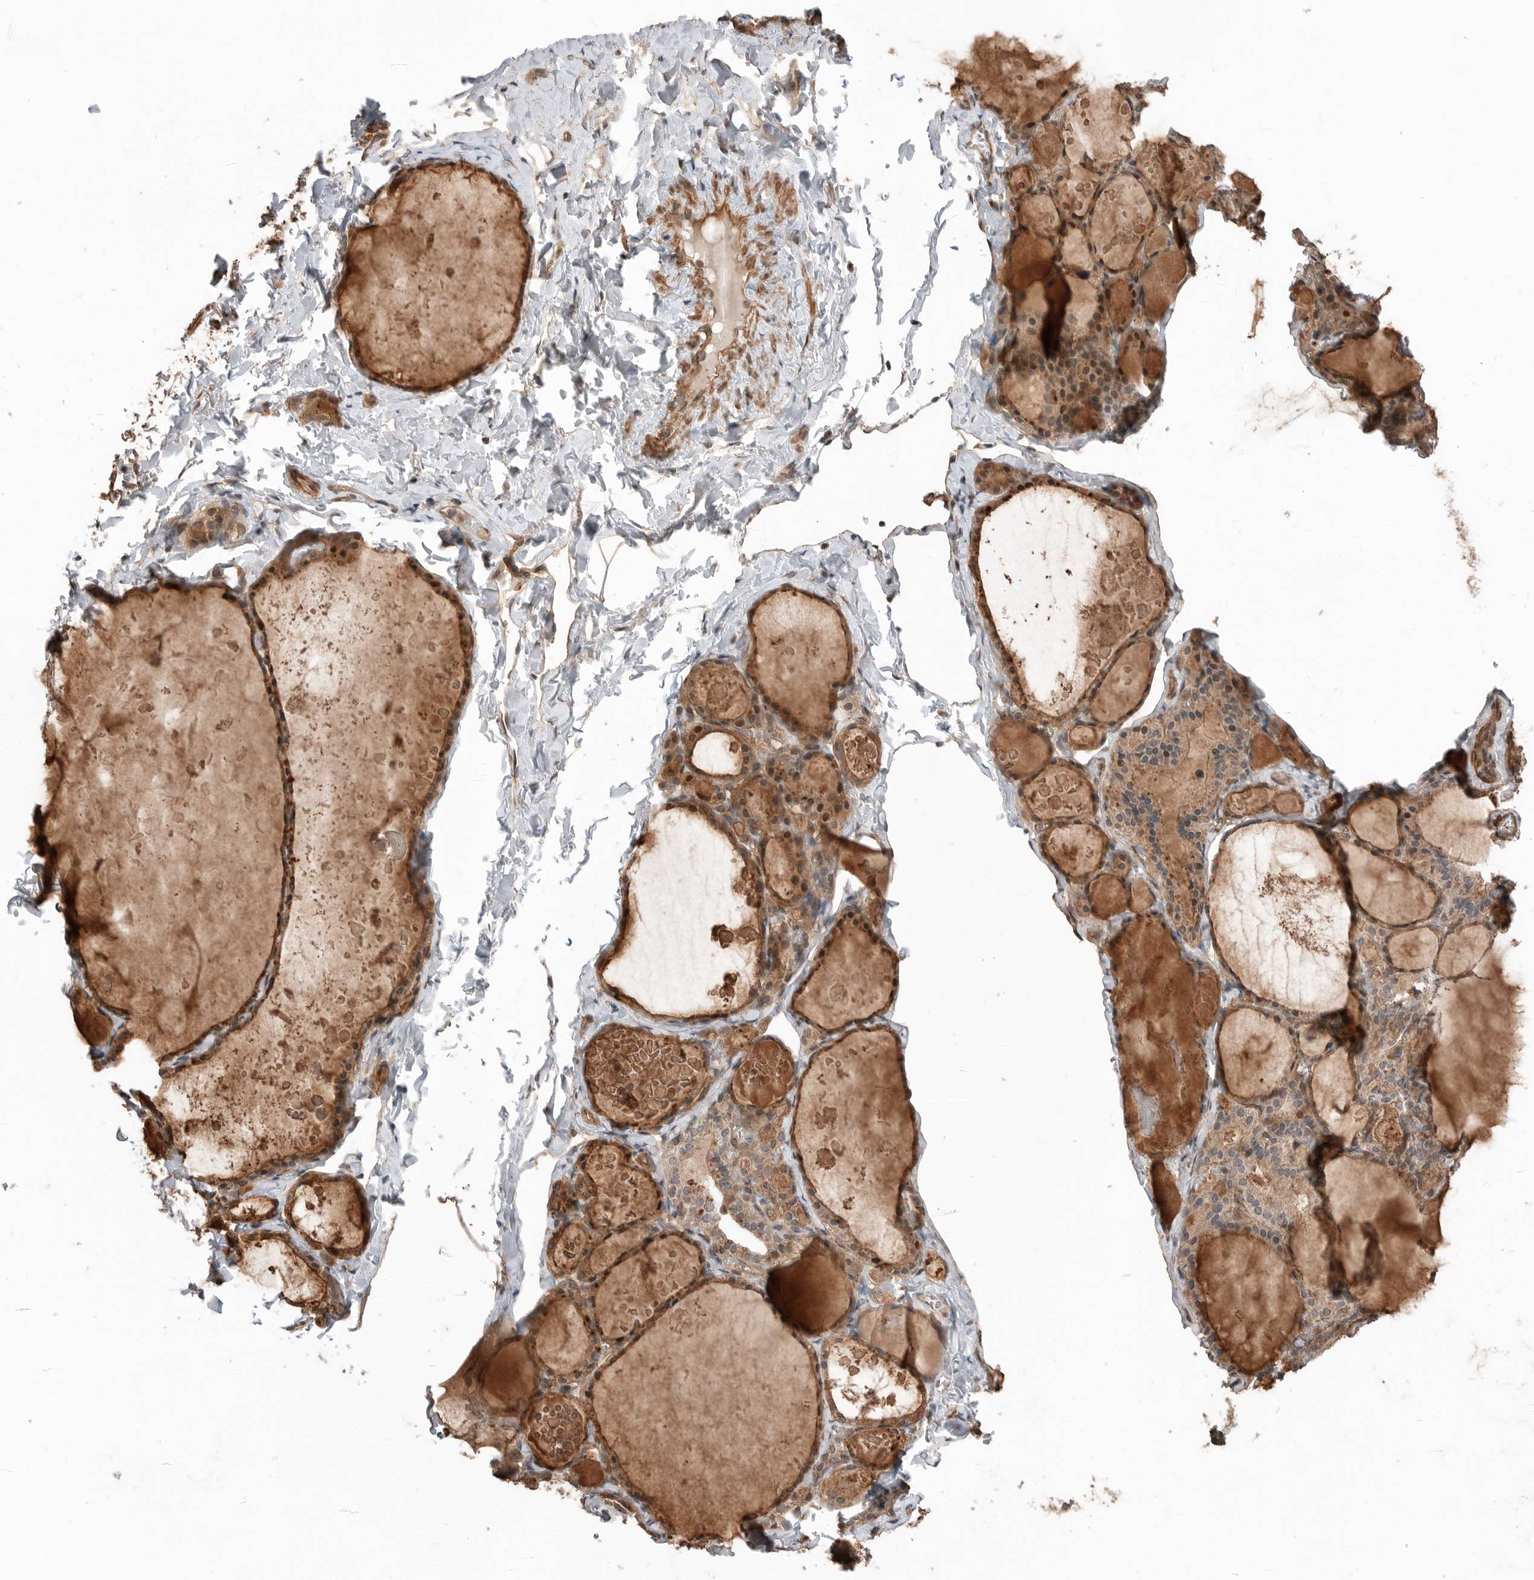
{"staining": {"intensity": "weak", "quantity": ">75%", "location": "cytoplasmic/membranous"}, "tissue": "thyroid gland", "cell_type": "Glandular cells", "image_type": "normal", "snomed": [{"axis": "morphology", "description": "Normal tissue, NOS"}, {"axis": "topography", "description": "Thyroid gland"}], "caption": "Protein expression by IHC reveals weak cytoplasmic/membranous staining in approximately >75% of glandular cells in normal thyroid gland.", "gene": "PEAK1", "patient": {"sex": "male", "age": 56}}